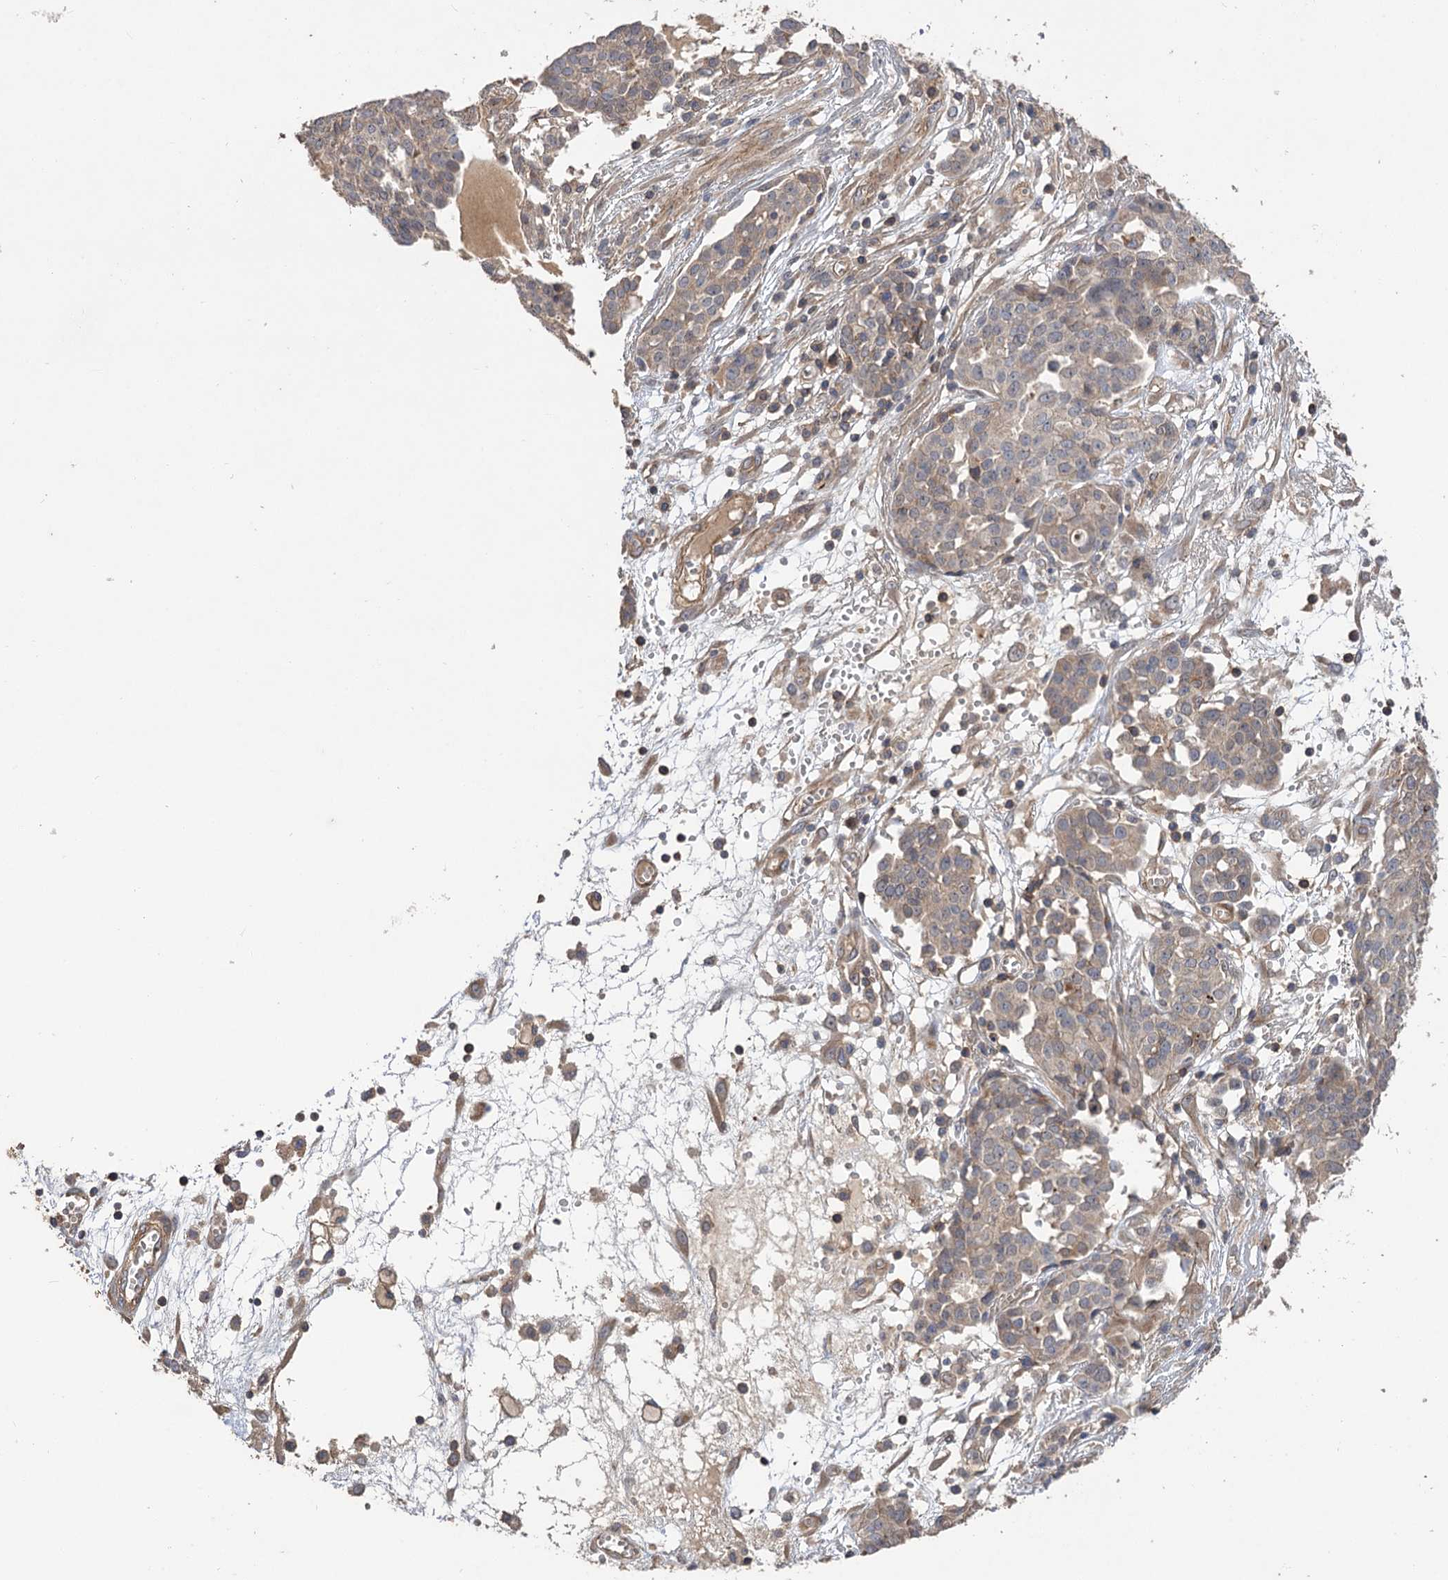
{"staining": {"intensity": "weak", "quantity": "25%-75%", "location": "cytoplasmic/membranous"}, "tissue": "ovarian cancer", "cell_type": "Tumor cells", "image_type": "cancer", "snomed": [{"axis": "morphology", "description": "Cystadenocarcinoma, serous, NOS"}, {"axis": "topography", "description": "Soft tissue"}, {"axis": "topography", "description": "Ovary"}], "caption": "High-magnification brightfield microscopy of ovarian serous cystadenocarcinoma stained with DAB (3,3'-diaminobenzidine) (brown) and counterstained with hematoxylin (blue). tumor cells exhibit weak cytoplasmic/membranous staining is appreciated in approximately25%-75% of cells.", "gene": "FBXW8", "patient": {"sex": "female", "age": 57}}